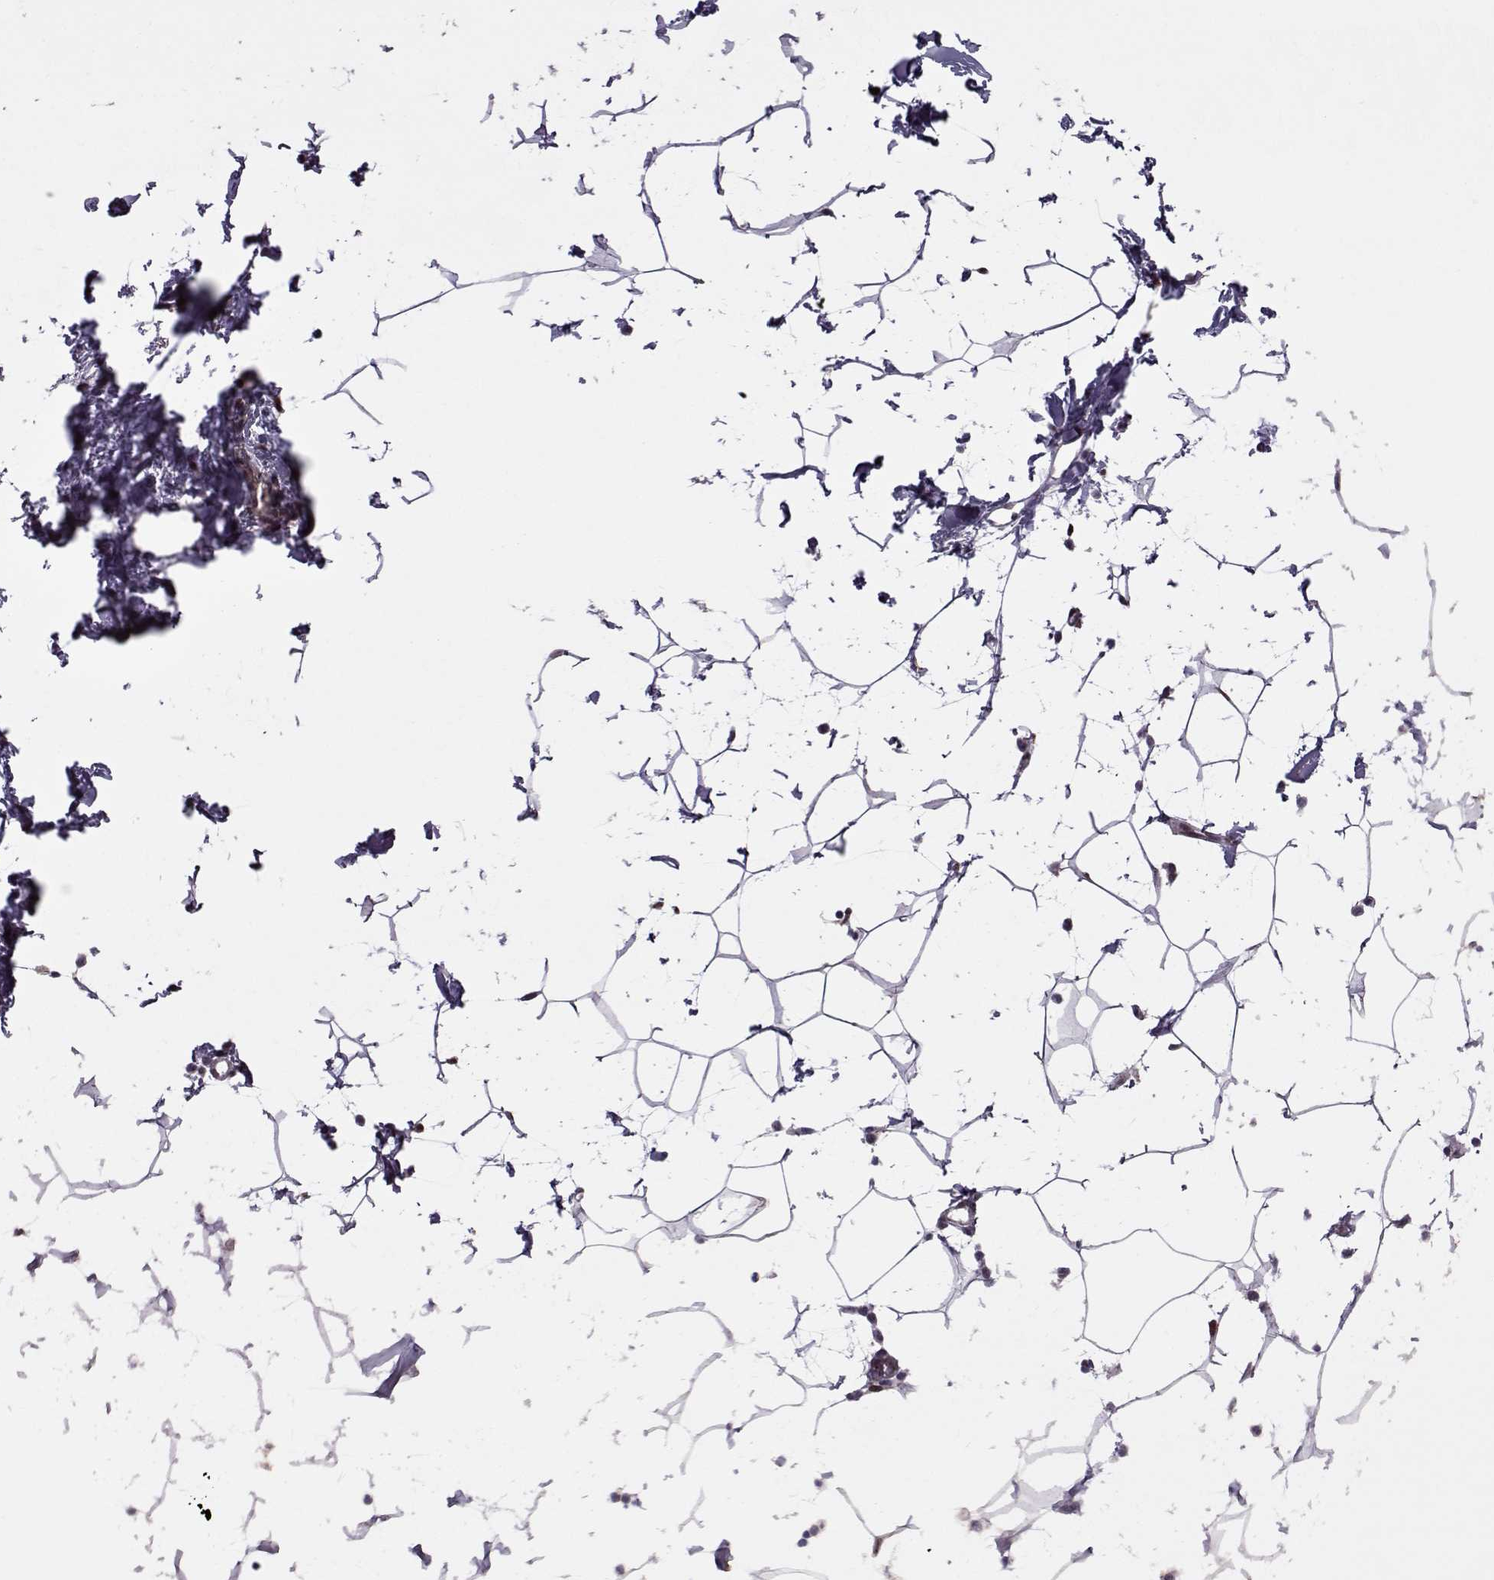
{"staining": {"intensity": "negative", "quantity": "none", "location": "none"}, "tissue": "breast", "cell_type": "Adipocytes", "image_type": "normal", "snomed": [{"axis": "morphology", "description": "Normal tissue, NOS"}, {"axis": "topography", "description": "Breast"}], "caption": "The image exhibits no staining of adipocytes in unremarkable breast.", "gene": "CDK4", "patient": {"sex": "female", "age": 32}}